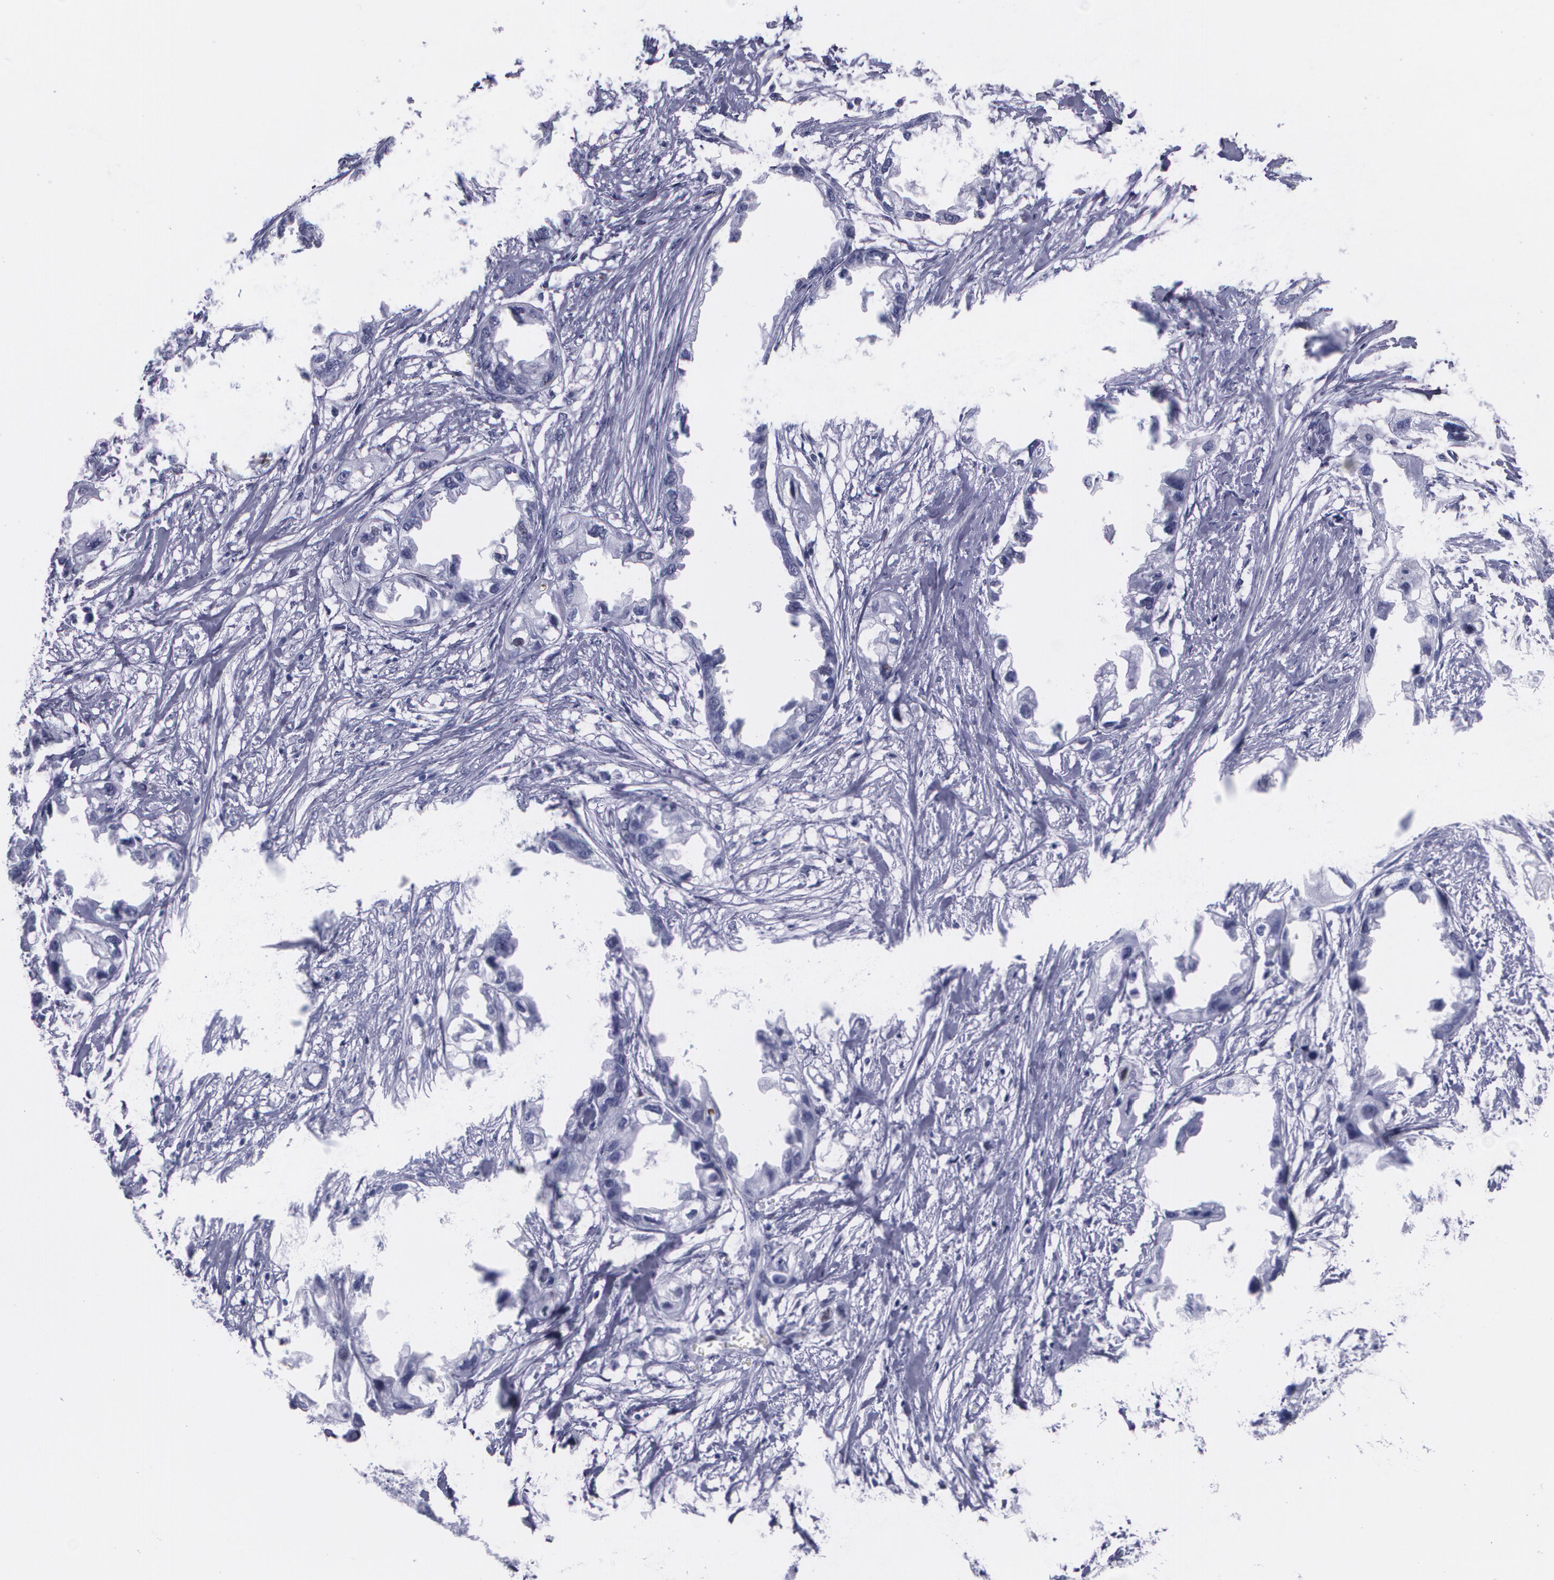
{"staining": {"intensity": "negative", "quantity": "none", "location": "none"}, "tissue": "endometrial cancer", "cell_type": "Tumor cells", "image_type": "cancer", "snomed": [{"axis": "morphology", "description": "Adenocarcinoma, NOS"}, {"axis": "topography", "description": "Endometrium"}], "caption": "Tumor cells are negative for brown protein staining in adenocarcinoma (endometrial).", "gene": "TP53", "patient": {"sex": "female", "age": 67}}